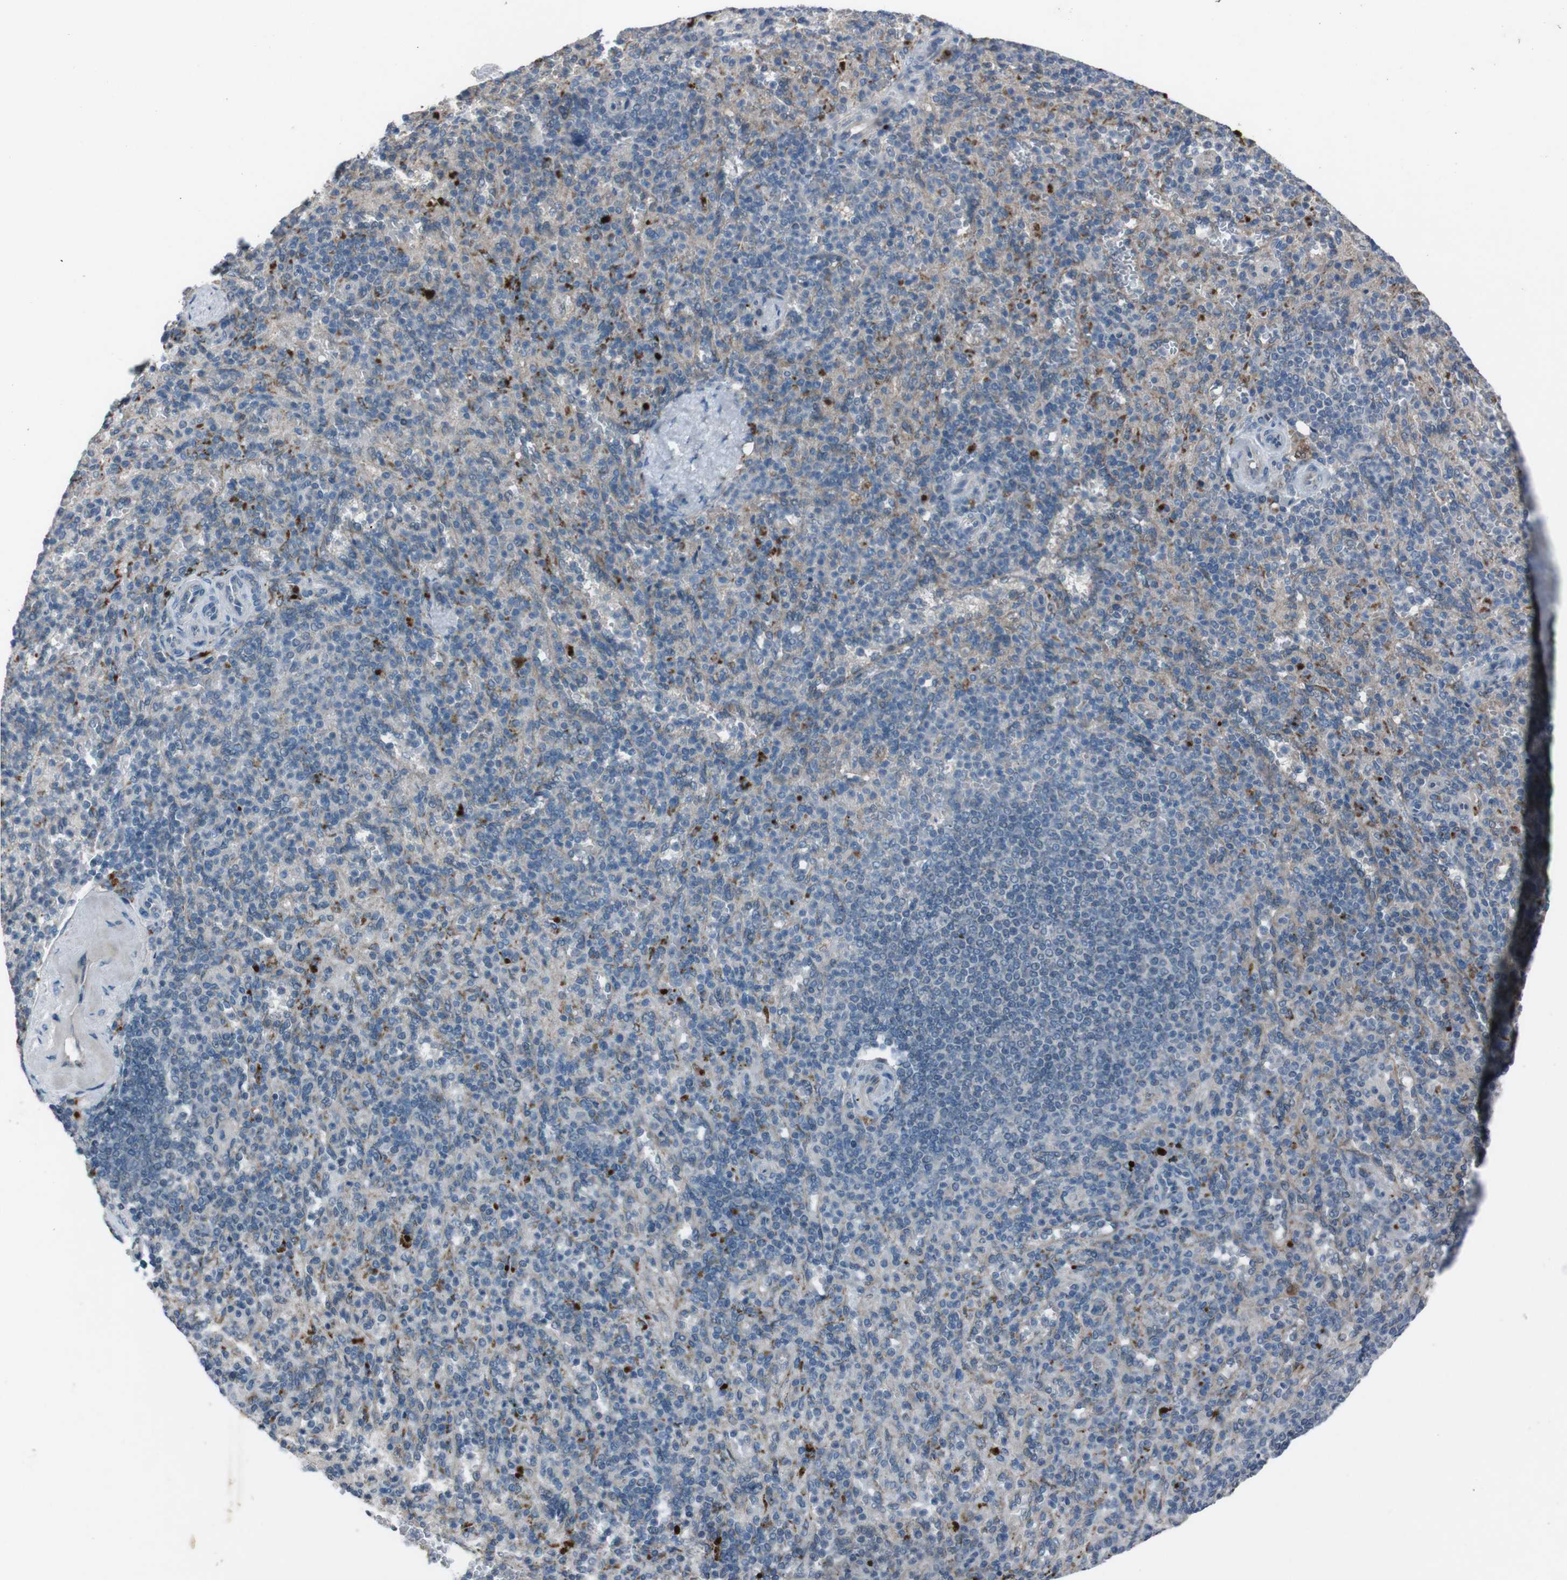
{"staining": {"intensity": "strong", "quantity": "<25%", "location": "cytoplasmic/membranous"}, "tissue": "spleen", "cell_type": "Cells in red pulp", "image_type": "normal", "snomed": [{"axis": "morphology", "description": "Normal tissue, NOS"}, {"axis": "topography", "description": "Spleen"}], "caption": "Unremarkable spleen exhibits strong cytoplasmic/membranous staining in about <25% of cells in red pulp, visualized by immunohistochemistry.", "gene": "EFNA5", "patient": {"sex": "female", "age": 74}}